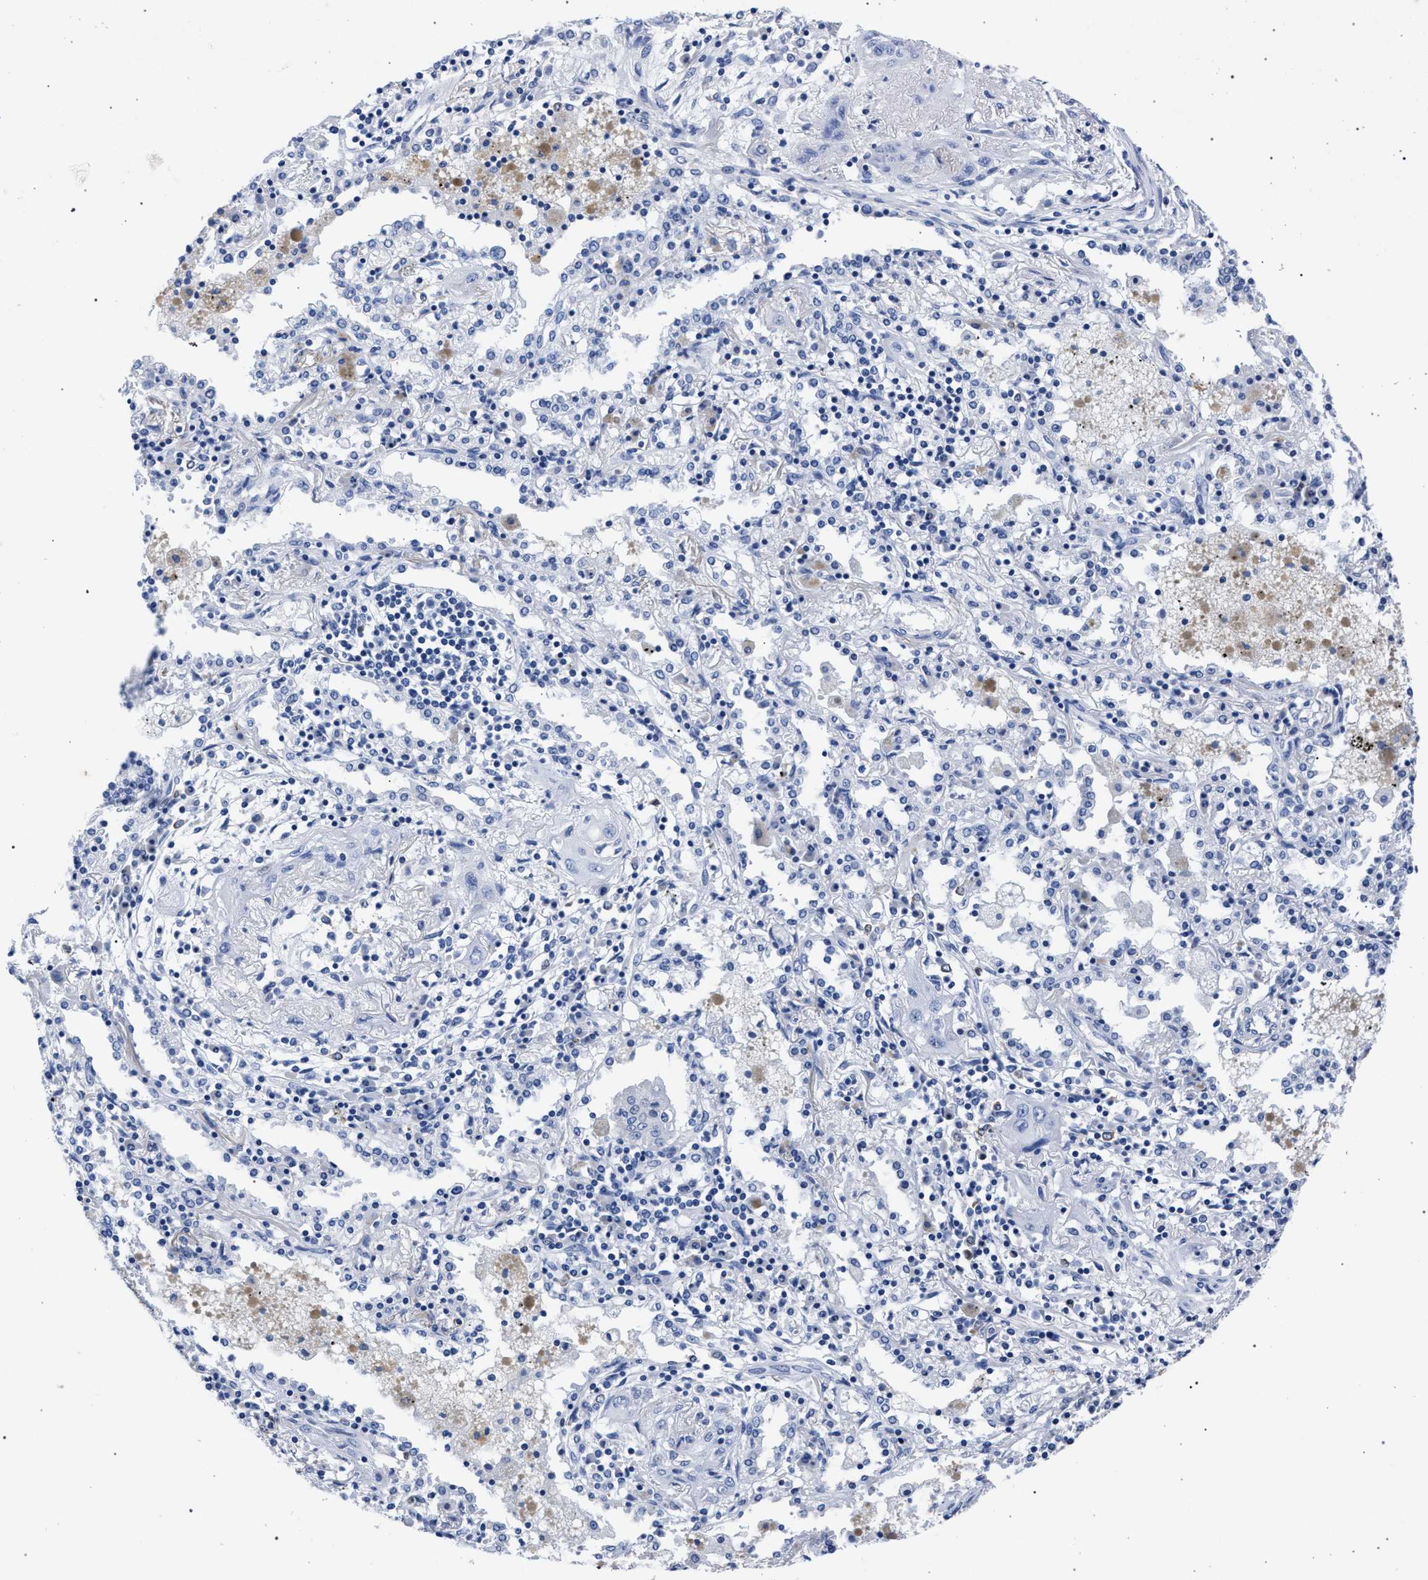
{"staining": {"intensity": "negative", "quantity": "none", "location": "none"}, "tissue": "lung cancer", "cell_type": "Tumor cells", "image_type": "cancer", "snomed": [{"axis": "morphology", "description": "Squamous cell carcinoma, NOS"}, {"axis": "topography", "description": "Lung"}], "caption": "Immunohistochemistry of lung cancer (squamous cell carcinoma) displays no staining in tumor cells.", "gene": "AKAP4", "patient": {"sex": "female", "age": 47}}